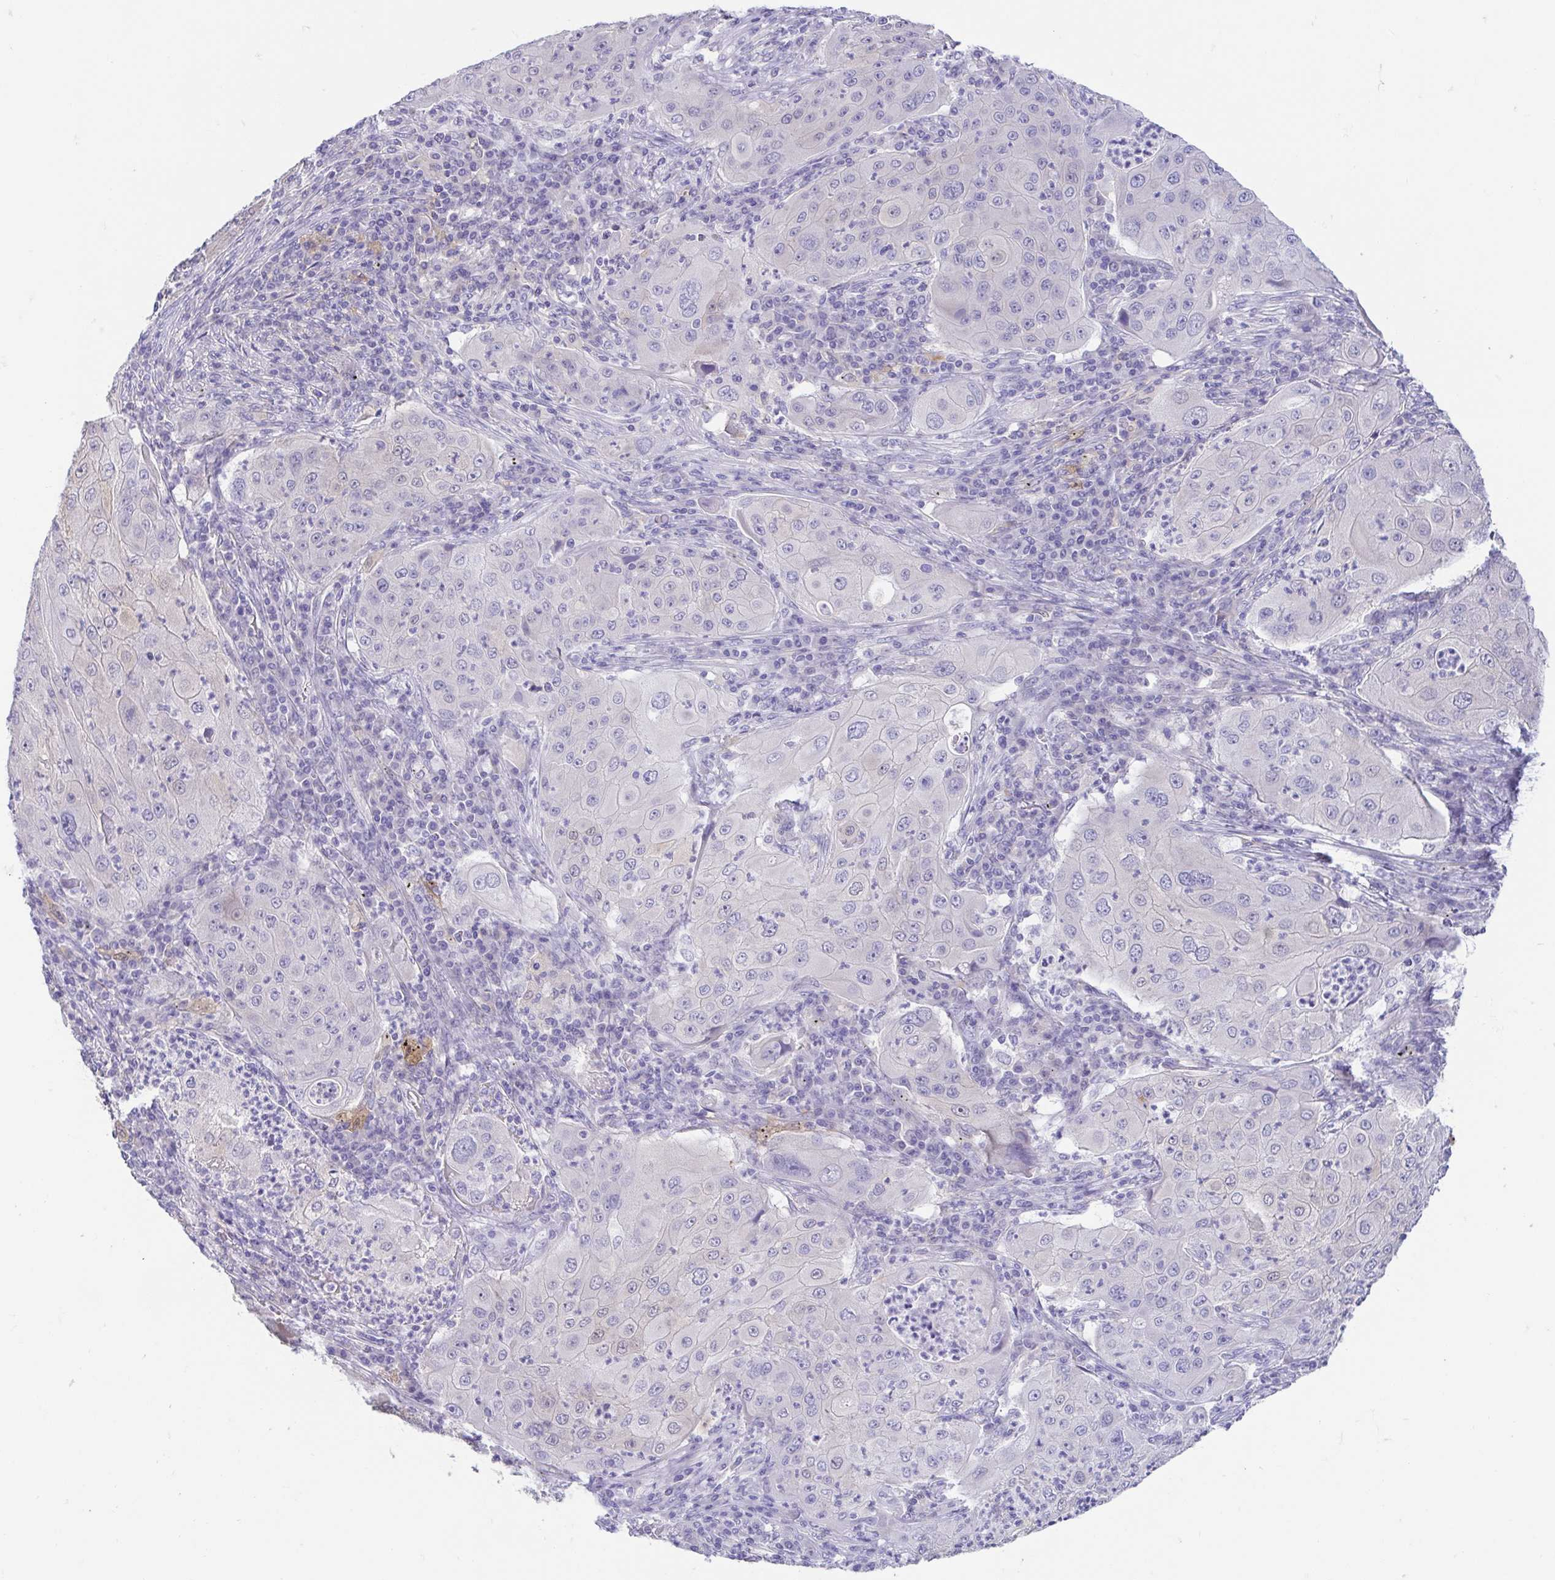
{"staining": {"intensity": "negative", "quantity": "none", "location": "none"}, "tissue": "lung cancer", "cell_type": "Tumor cells", "image_type": "cancer", "snomed": [{"axis": "morphology", "description": "Squamous cell carcinoma, NOS"}, {"axis": "topography", "description": "Lung"}], "caption": "Histopathology image shows no significant protein staining in tumor cells of lung squamous cell carcinoma.", "gene": "FABP3", "patient": {"sex": "female", "age": 59}}